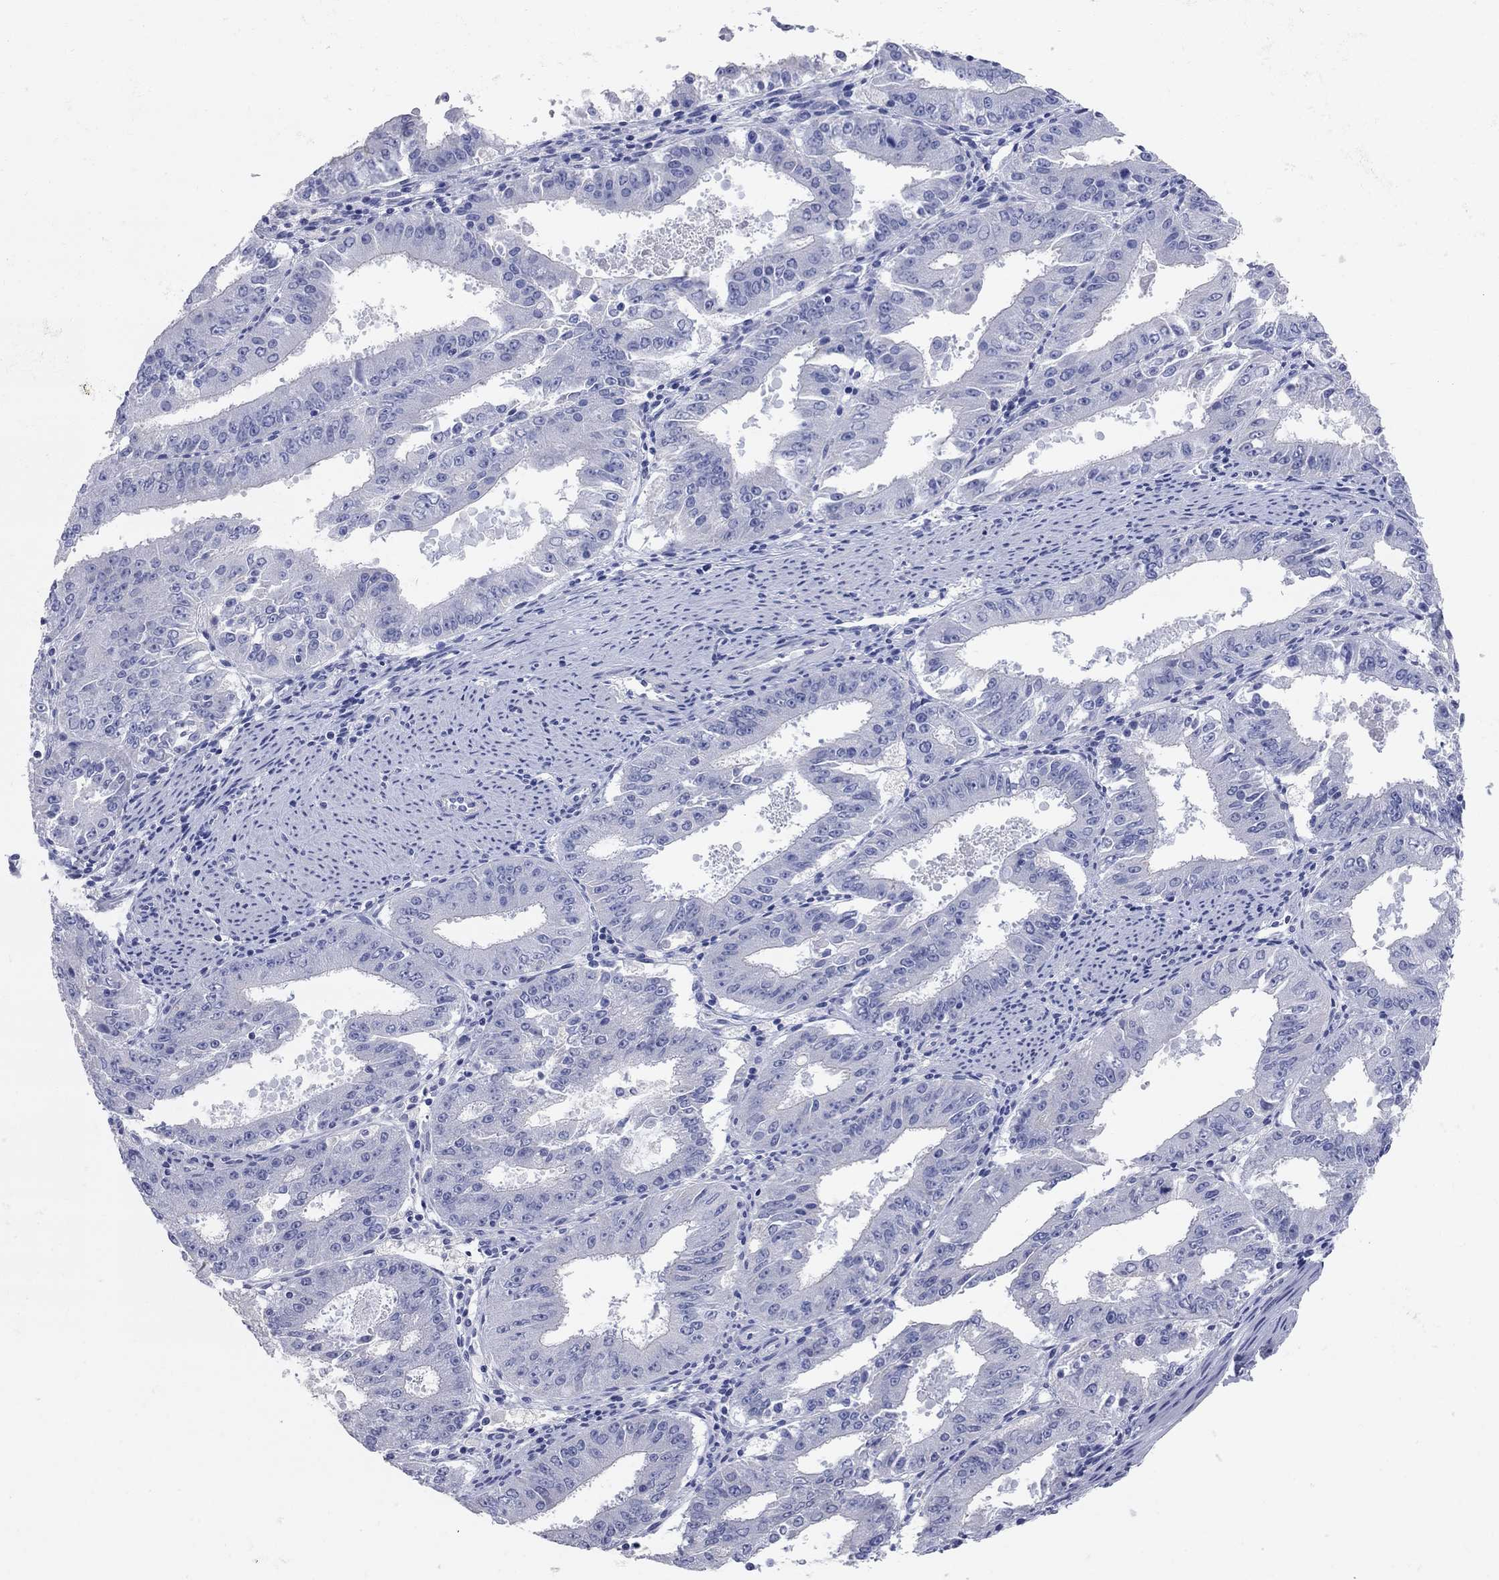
{"staining": {"intensity": "negative", "quantity": "none", "location": "none"}, "tissue": "ovarian cancer", "cell_type": "Tumor cells", "image_type": "cancer", "snomed": [{"axis": "morphology", "description": "Carcinoma, endometroid"}, {"axis": "topography", "description": "Ovary"}], "caption": "High power microscopy micrograph of an IHC micrograph of ovarian cancer (endometroid carcinoma), revealing no significant staining in tumor cells.", "gene": "AOX1", "patient": {"sex": "female", "age": 42}}